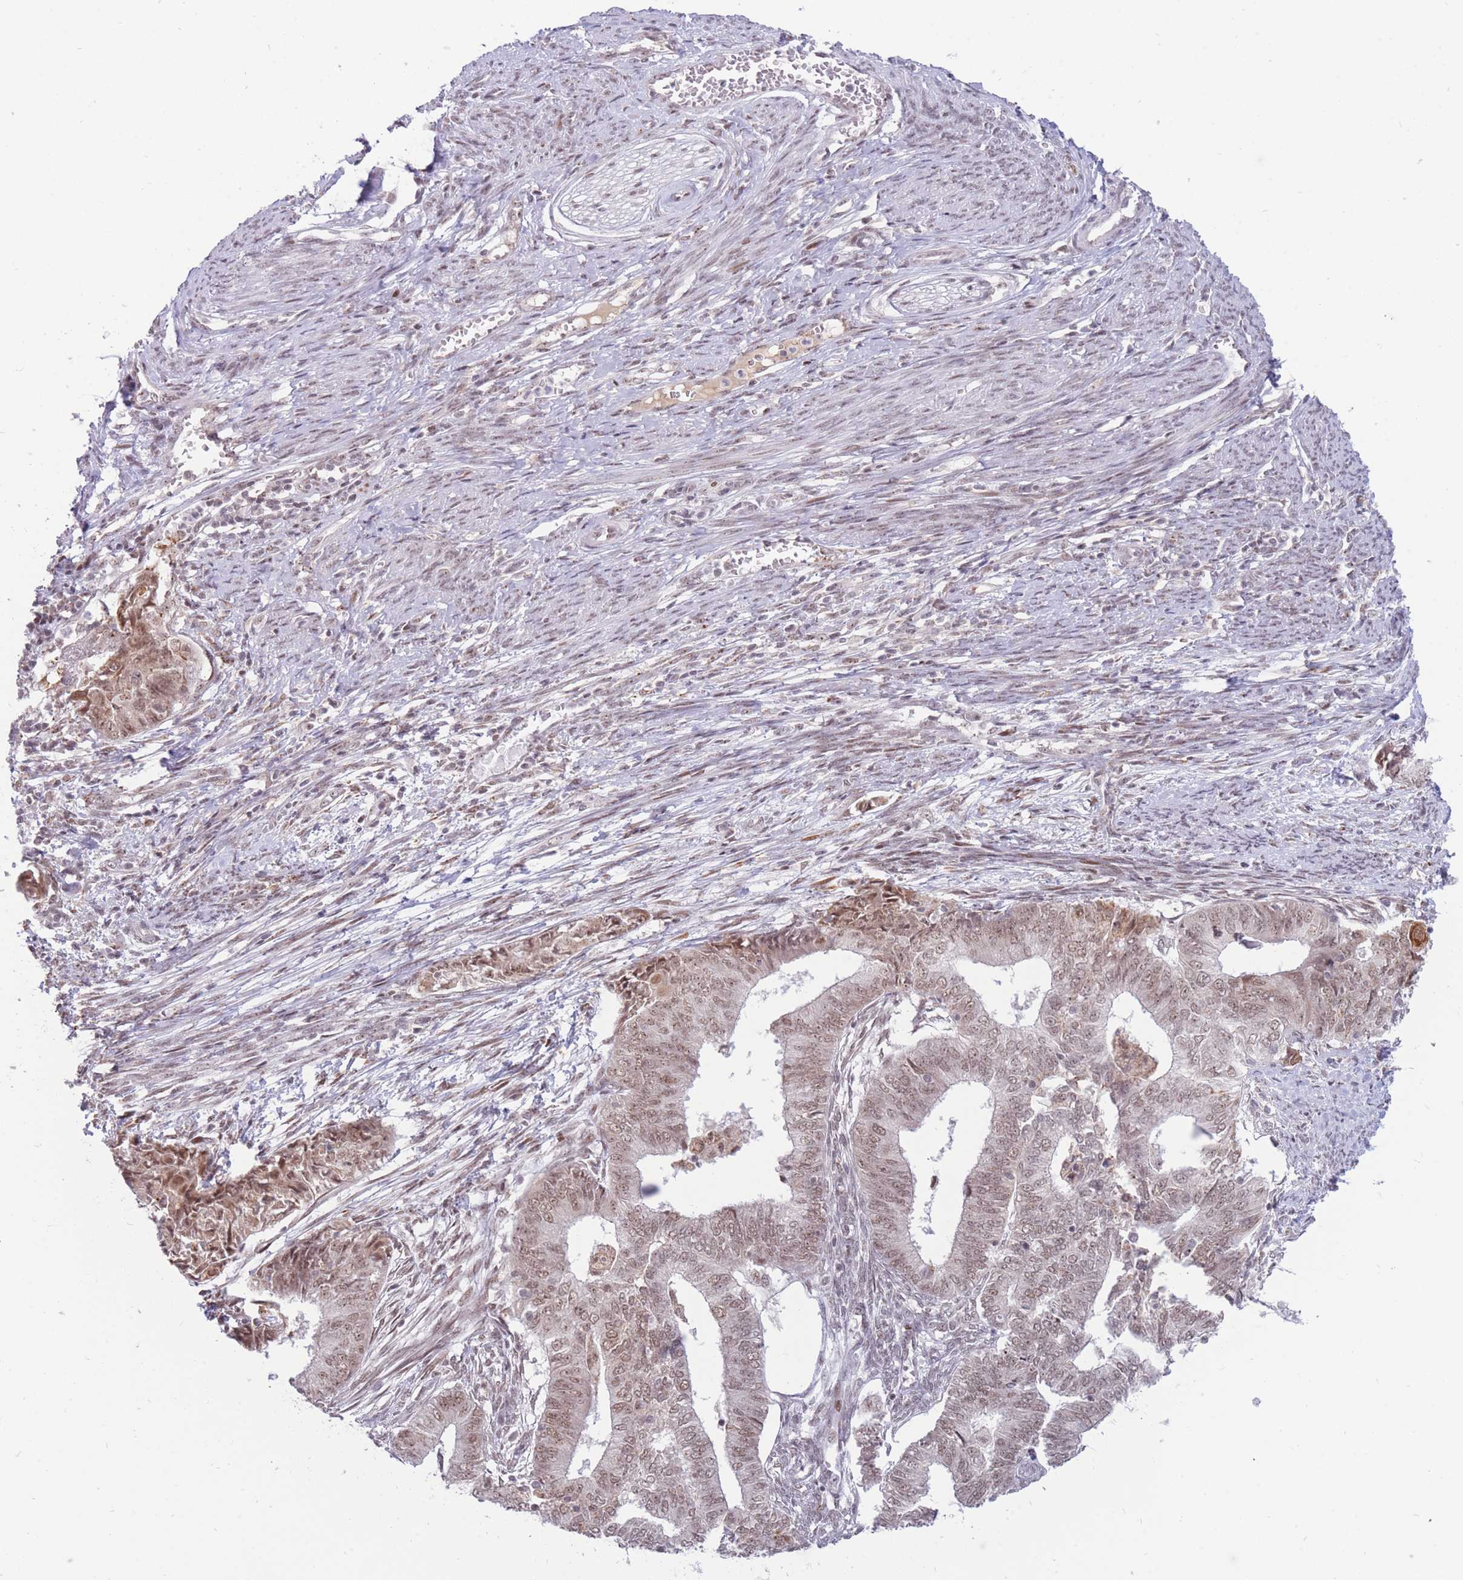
{"staining": {"intensity": "moderate", "quantity": "25%-75%", "location": "nuclear"}, "tissue": "endometrial cancer", "cell_type": "Tumor cells", "image_type": "cancer", "snomed": [{"axis": "morphology", "description": "Adenocarcinoma, NOS"}, {"axis": "topography", "description": "Endometrium"}], "caption": "Tumor cells display medium levels of moderate nuclear staining in approximately 25%-75% of cells in human endometrial adenocarcinoma. Ihc stains the protein of interest in brown and the nuclei are stained blue.", "gene": "TARBP2", "patient": {"sex": "female", "age": 62}}